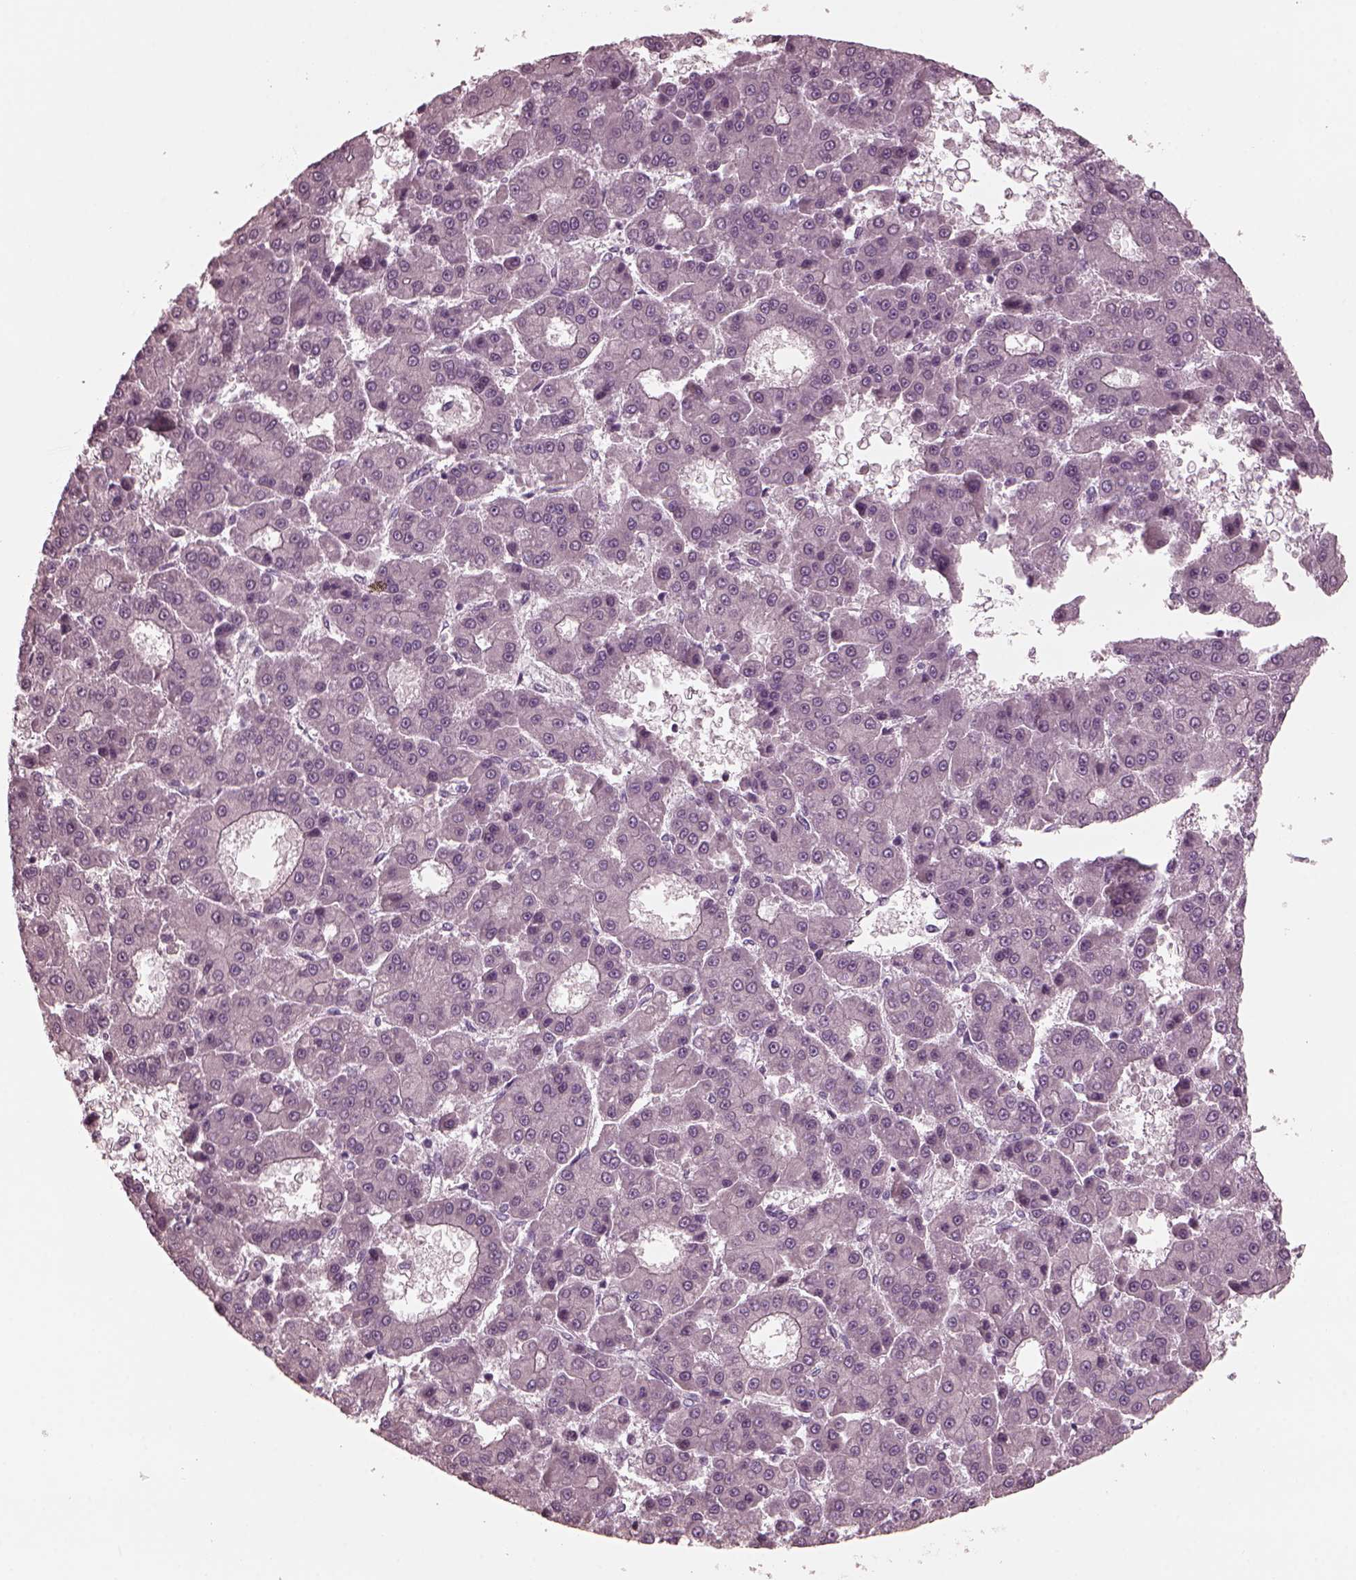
{"staining": {"intensity": "negative", "quantity": "none", "location": "none"}, "tissue": "liver cancer", "cell_type": "Tumor cells", "image_type": "cancer", "snomed": [{"axis": "morphology", "description": "Carcinoma, Hepatocellular, NOS"}, {"axis": "topography", "description": "Liver"}], "caption": "Immunohistochemical staining of liver cancer shows no significant staining in tumor cells. (Stains: DAB (3,3'-diaminobenzidine) IHC with hematoxylin counter stain, Microscopy: brightfield microscopy at high magnification).", "gene": "SAXO1", "patient": {"sex": "male", "age": 70}}